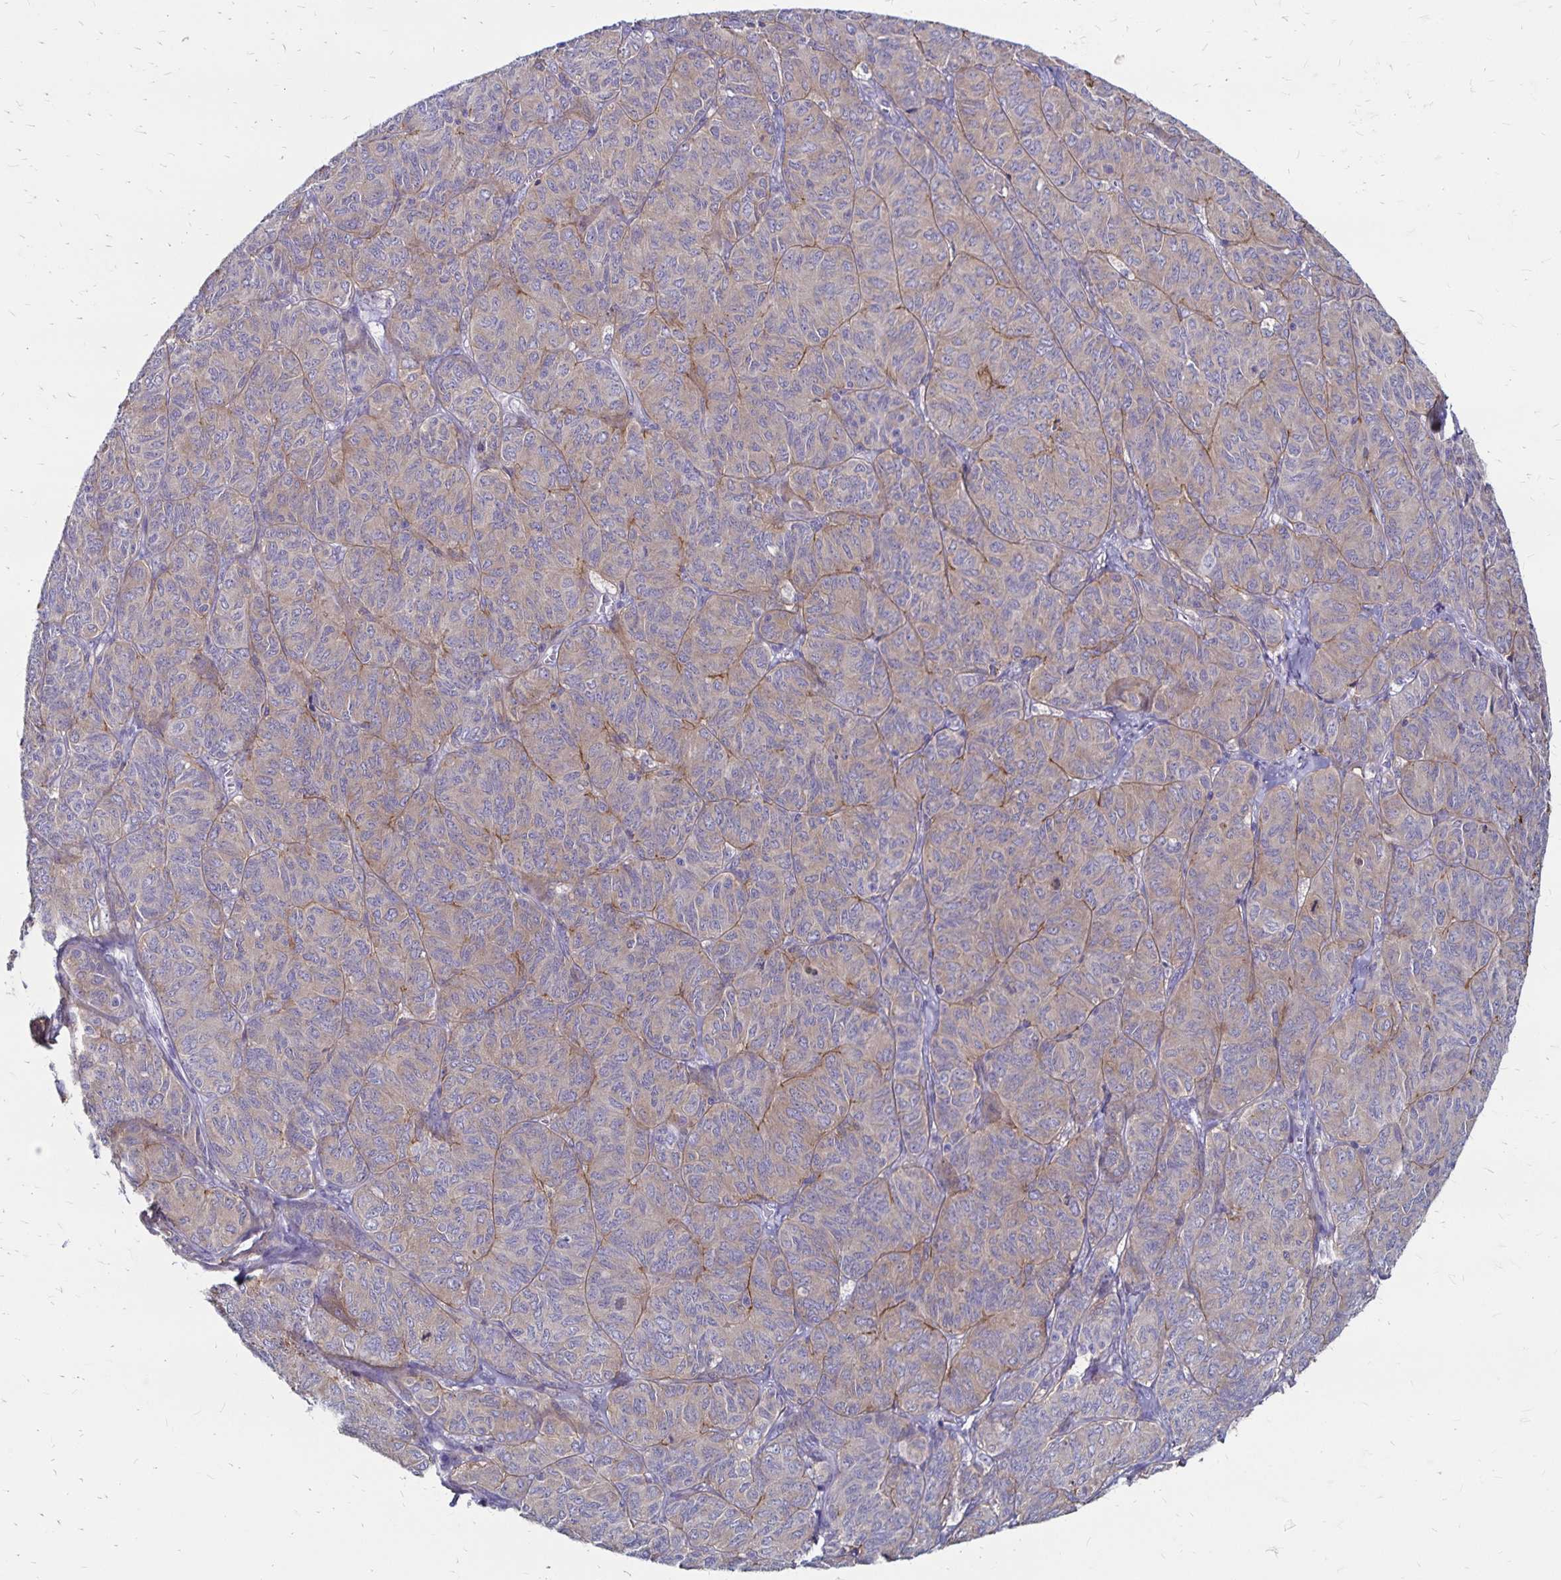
{"staining": {"intensity": "weak", "quantity": "25%-75%", "location": "cytoplasmic/membranous"}, "tissue": "ovarian cancer", "cell_type": "Tumor cells", "image_type": "cancer", "snomed": [{"axis": "morphology", "description": "Carcinoma, endometroid"}, {"axis": "topography", "description": "Ovary"}], "caption": "Human ovarian cancer stained with a protein marker exhibits weak staining in tumor cells.", "gene": "TNS3", "patient": {"sex": "female", "age": 80}}